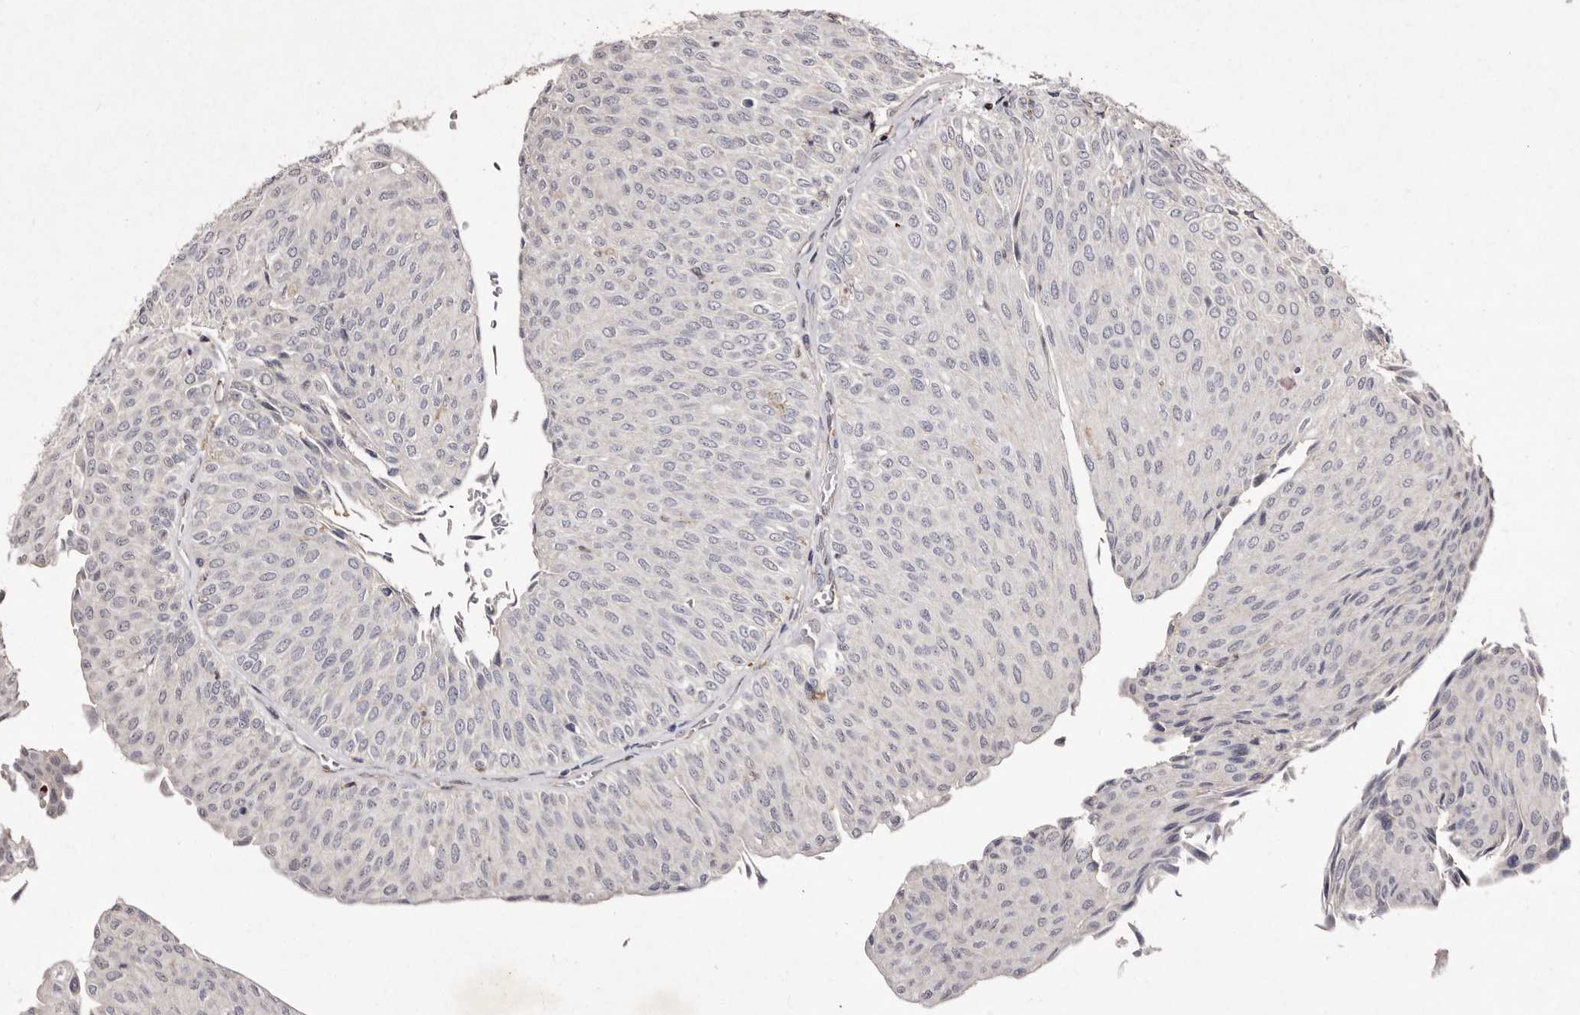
{"staining": {"intensity": "negative", "quantity": "none", "location": "none"}, "tissue": "urothelial cancer", "cell_type": "Tumor cells", "image_type": "cancer", "snomed": [{"axis": "morphology", "description": "Urothelial carcinoma, Low grade"}, {"axis": "topography", "description": "Urinary bladder"}], "caption": "The IHC micrograph has no significant expression in tumor cells of urothelial carcinoma (low-grade) tissue.", "gene": "GIMAP4", "patient": {"sex": "male", "age": 78}}